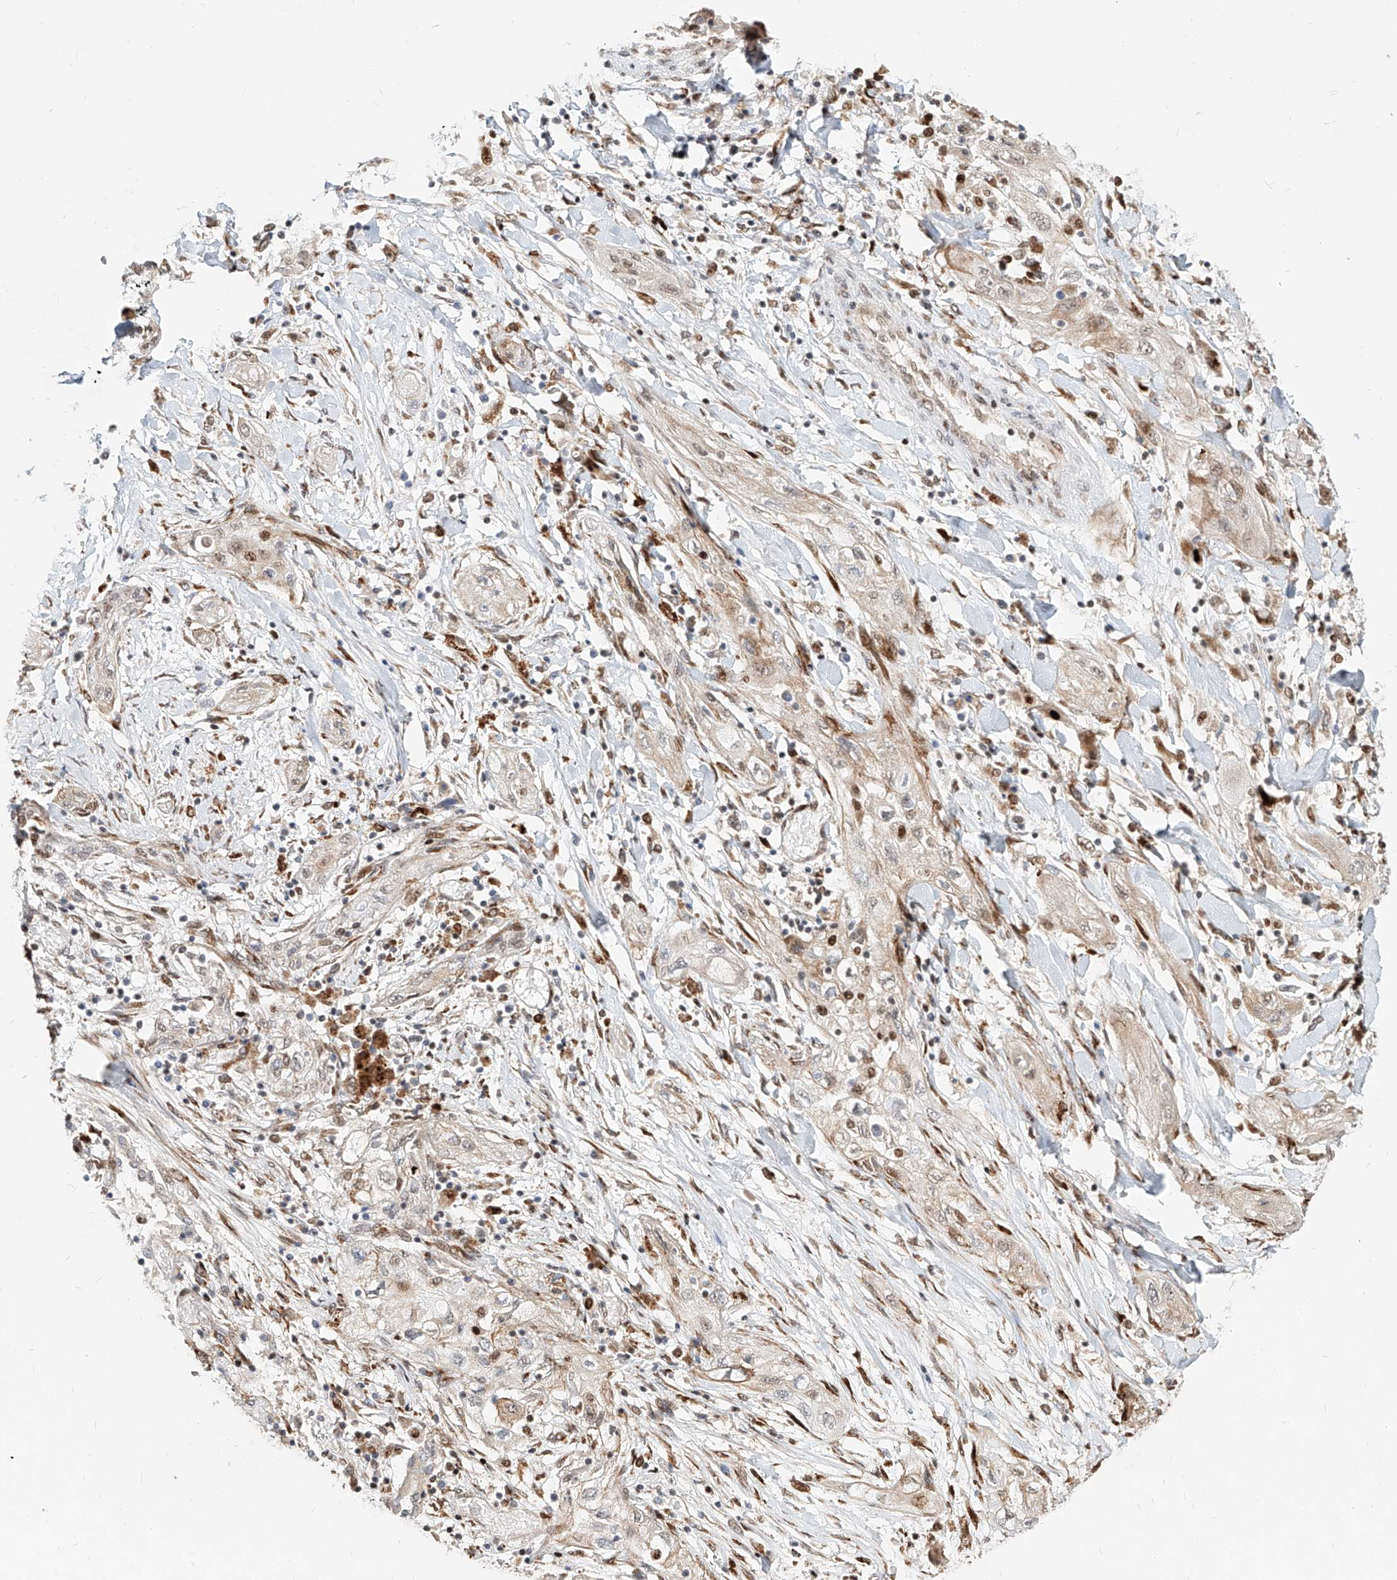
{"staining": {"intensity": "weak", "quantity": "<25%", "location": "nuclear"}, "tissue": "lung cancer", "cell_type": "Tumor cells", "image_type": "cancer", "snomed": [{"axis": "morphology", "description": "Squamous cell carcinoma, NOS"}, {"axis": "topography", "description": "Lung"}], "caption": "Protein analysis of lung squamous cell carcinoma demonstrates no significant staining in tumor cells. Nuclei are stained in blue.", "gene": "ZNF710", "patient": {"sex": "female", "age": 47}}